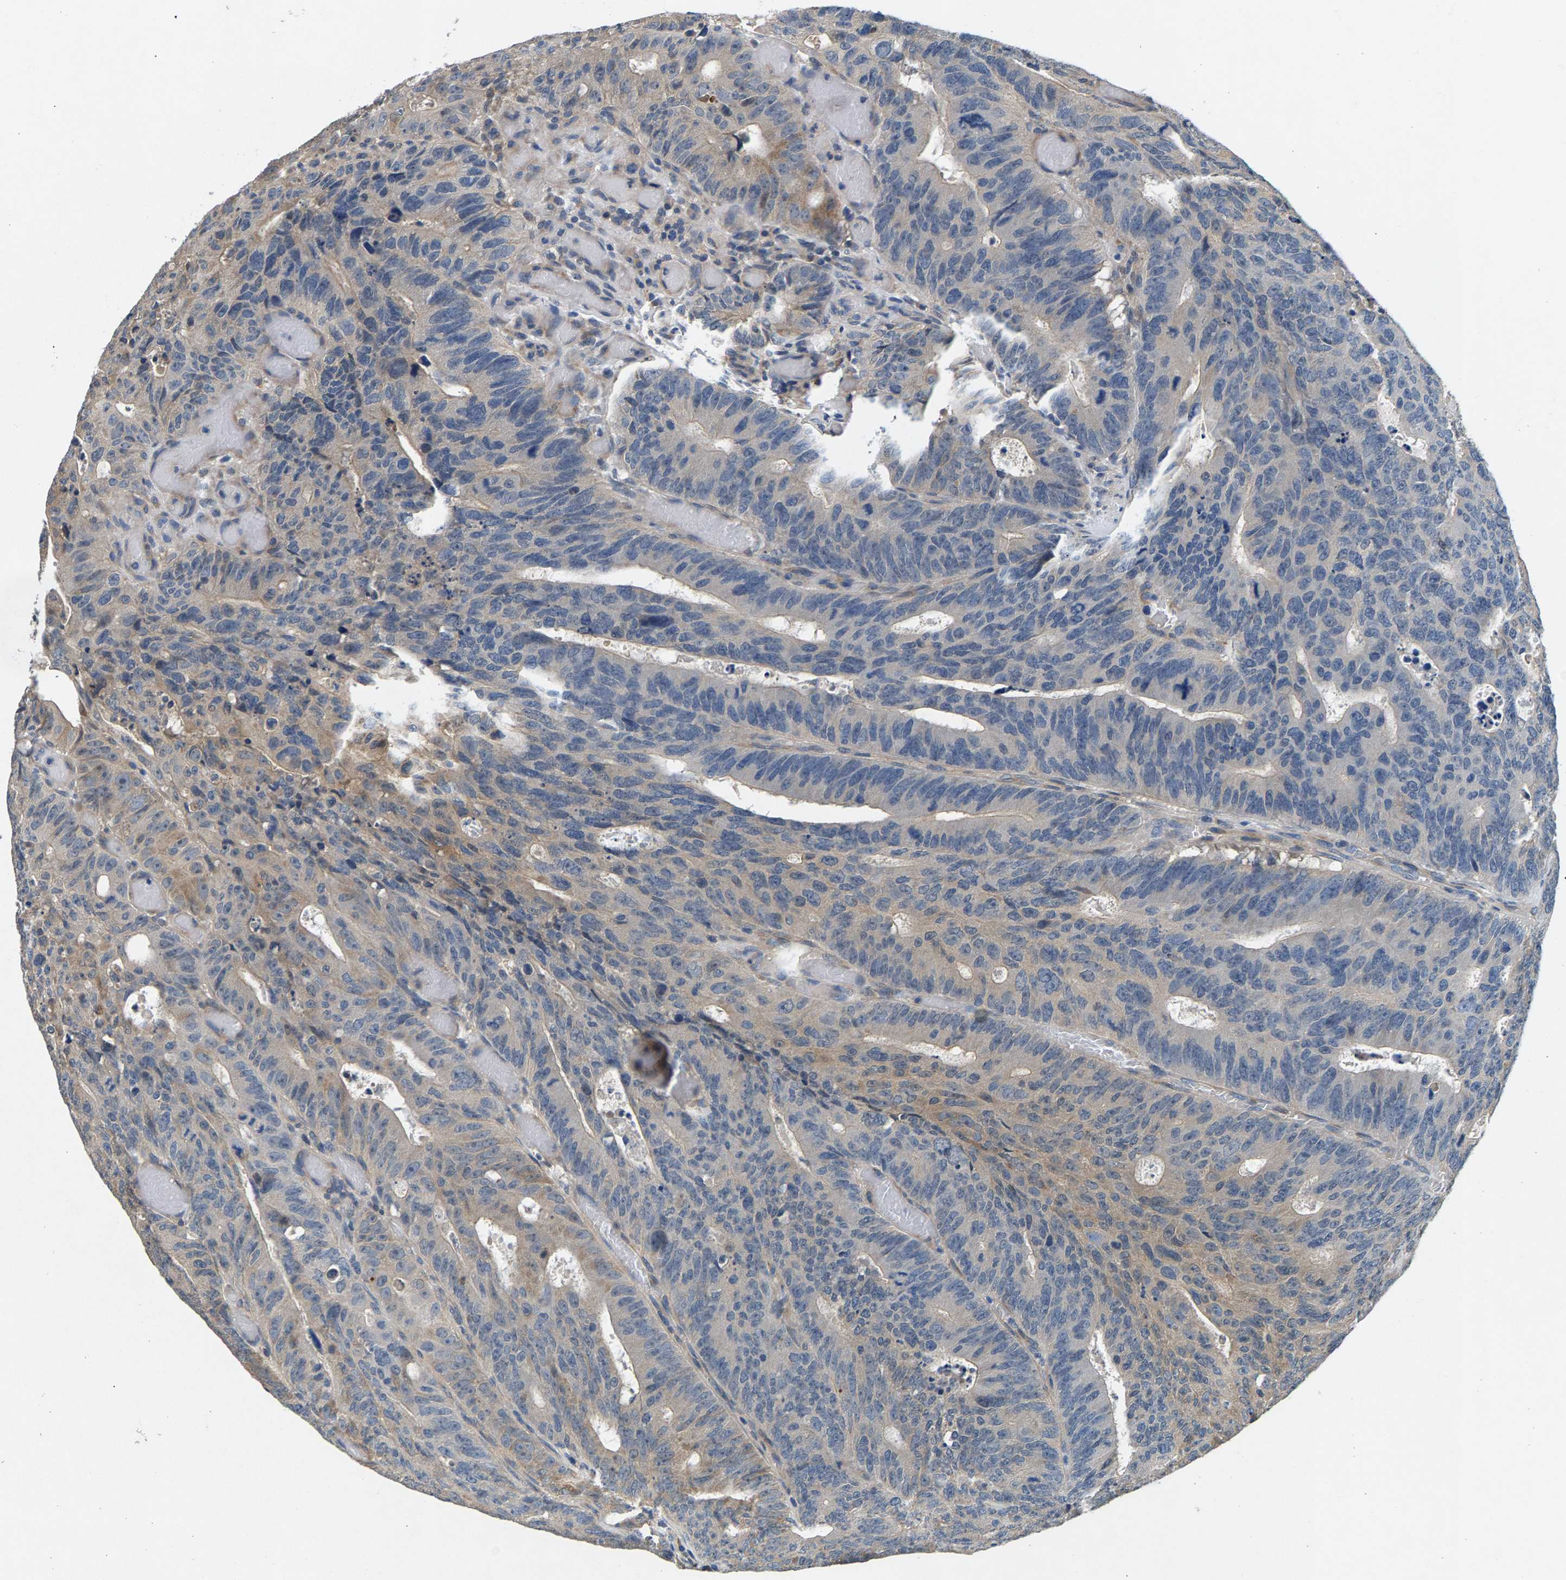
{"staining": {"intensity": "weak", "quantity": "<25%", "location": "cytoplasmic/membranous"}, "tissue": "colorectal cancer", "cell_type": "Tumor cells", "image_type": "cancer", "snomed": [{"axis": "morphology", "description": "Adenocarcinoma, NOS"}, {"axis": "topography", "description": "Colon"}], "caption": "Immunohistochemistry (IHC) histopathology image of colorectal cancer stained for a protein (brown), which reveals no staining in tumor cells.", "gene": "NT5C", "patient": {"sex": "male", "age": 87}}